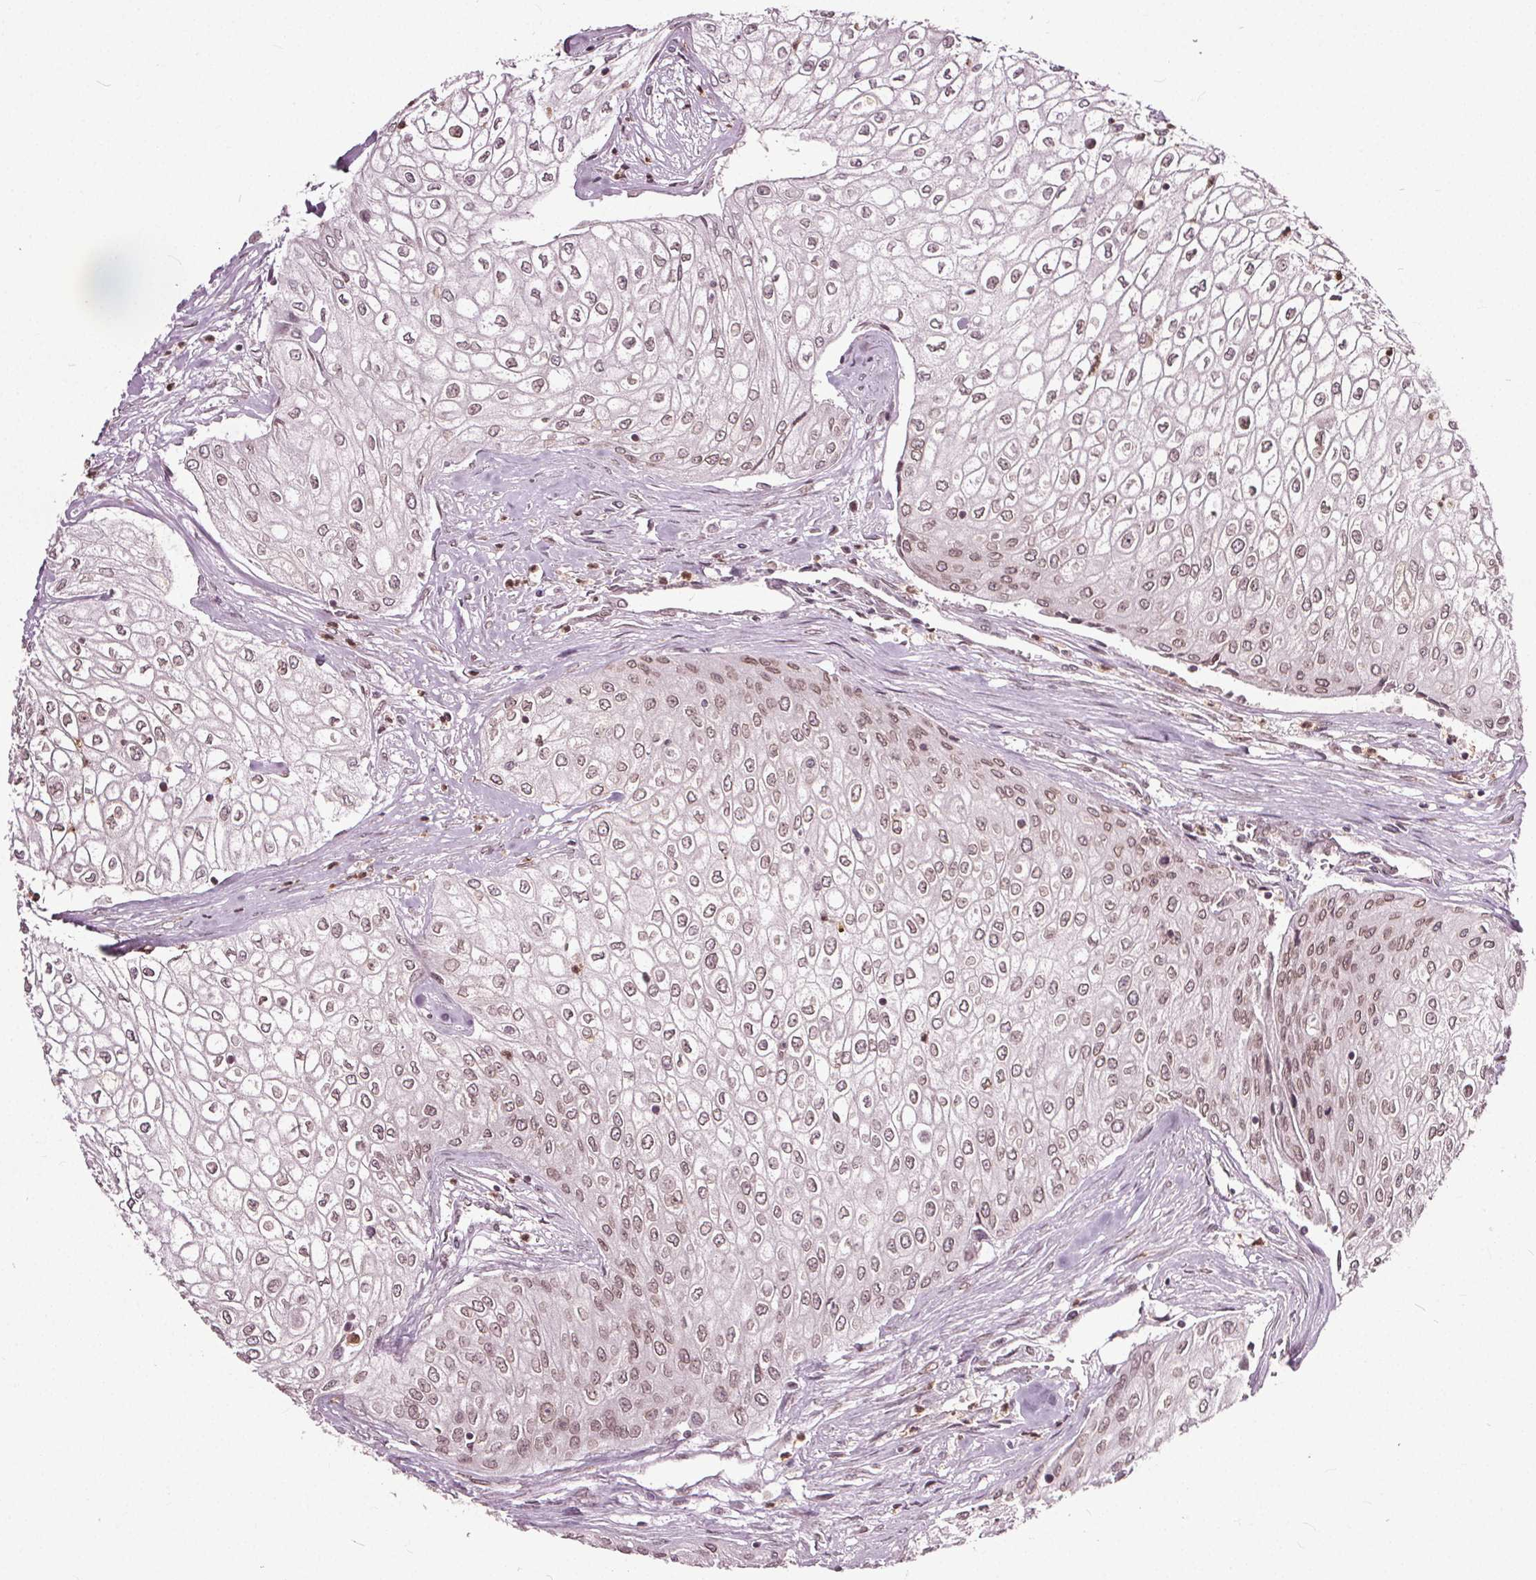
{"staining": {"intensity": "moderate", "quantity": "25%-75%", "location": "cytoplasmic/membranous,nuclear"}, "tissue": "urothelial cancer", "cell_type": "Tumor cells", "image_type": "cancer", "snomed": [{"axis": "morphology", "description": "Urothelial carcinoma, High grade"}, {"axis": "topography", "description": "Urinary bladder"}], "caption": "Protein positivity by IHC reveals moderate cytoplasmic/membranous and nuclear staining in about 25%-75% of tumor cells in high-grade urothelial carcinoma.", "gene": "TTC39C", "patient": {"sex": "male", "age": 62}}